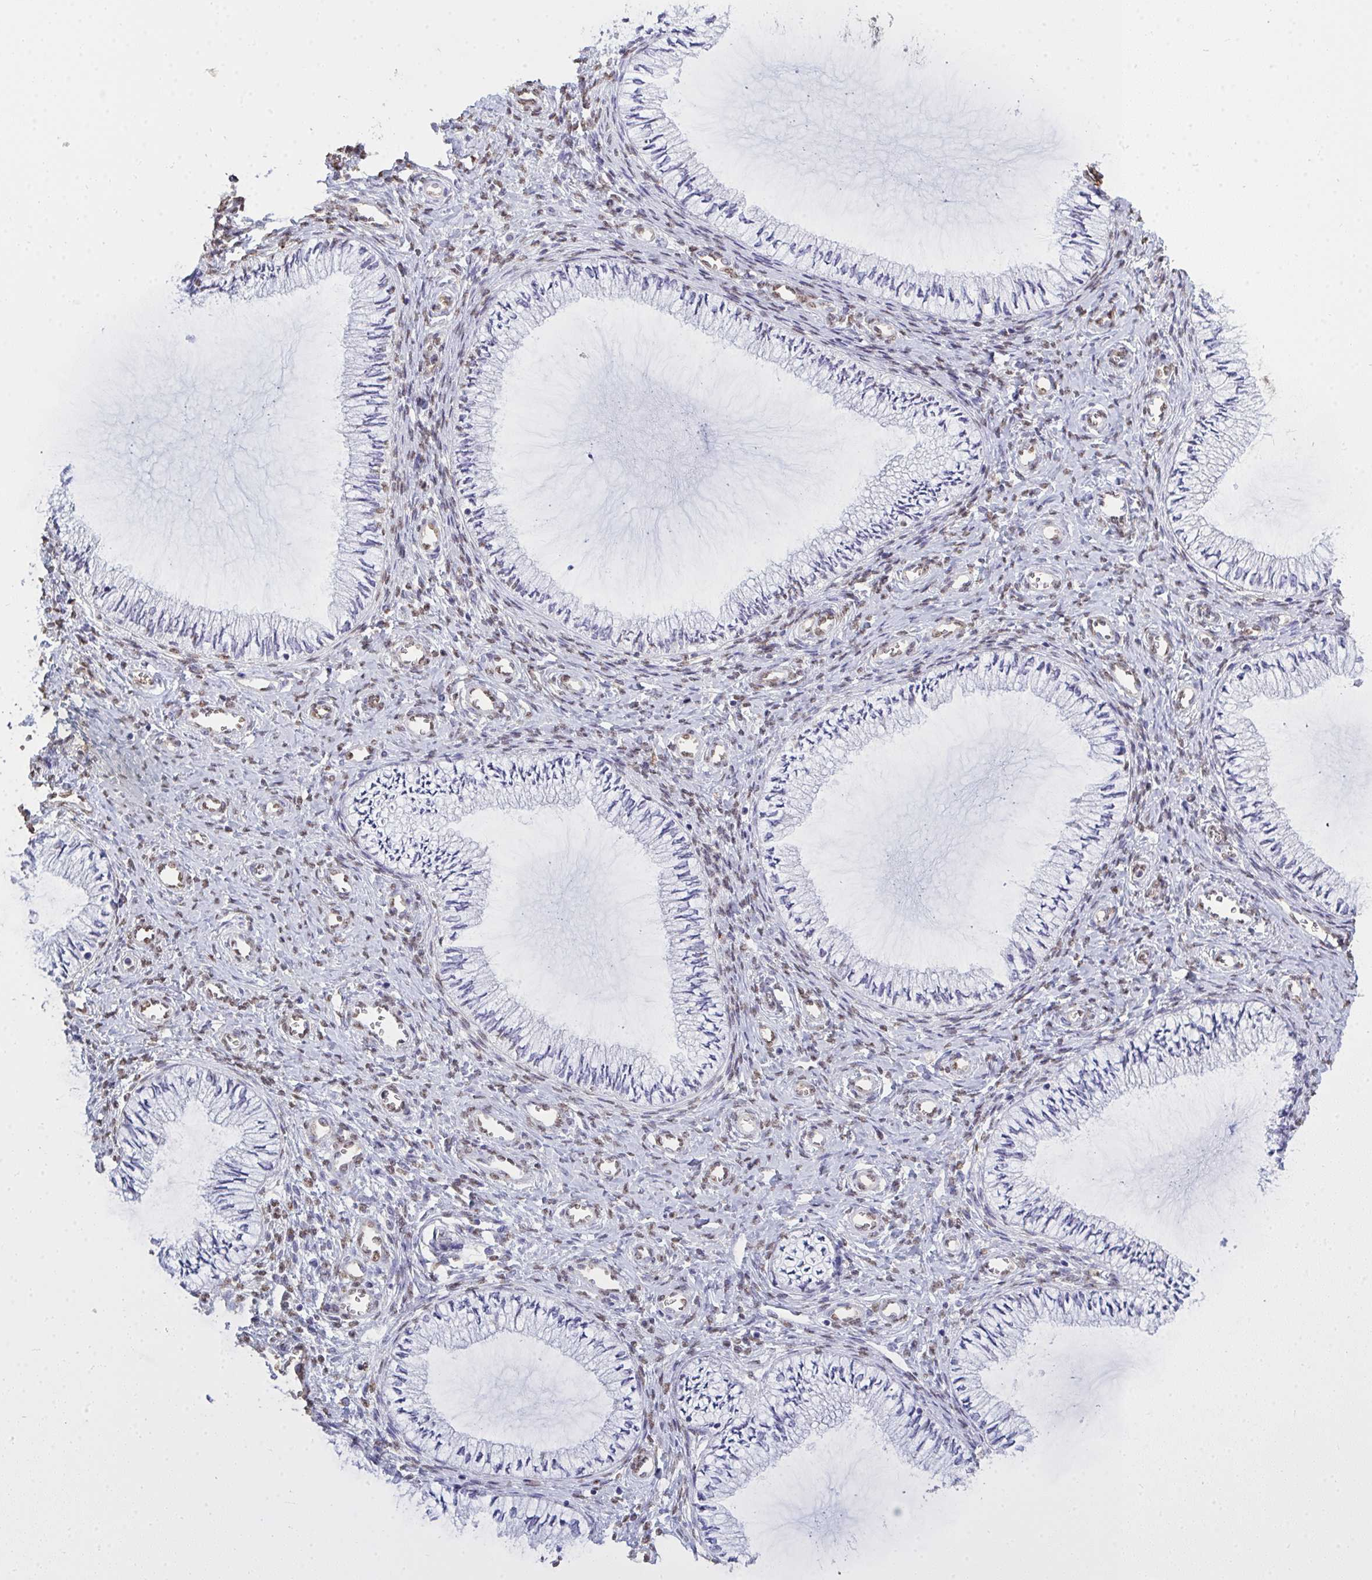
{"staining": {"intensity": "negative", "quantity": "none", "location": "none"}, "tissue": "cervix", "cell_type": "Glandular cells", "image_type": "normal", "snomed": [{"axis": "morphology", "description": "Normal tissue, NOS"}, {"axis": "topography", "description": "Cervix"}], "caption": "Immunohistochemistry (IHC) photomicrograph of normal human cervix stained for a protein (brown), which demonstrates no positivity in glandular cells.", "gene": "SEMA6B", "patient": {"sex": "female", "age": 24}}